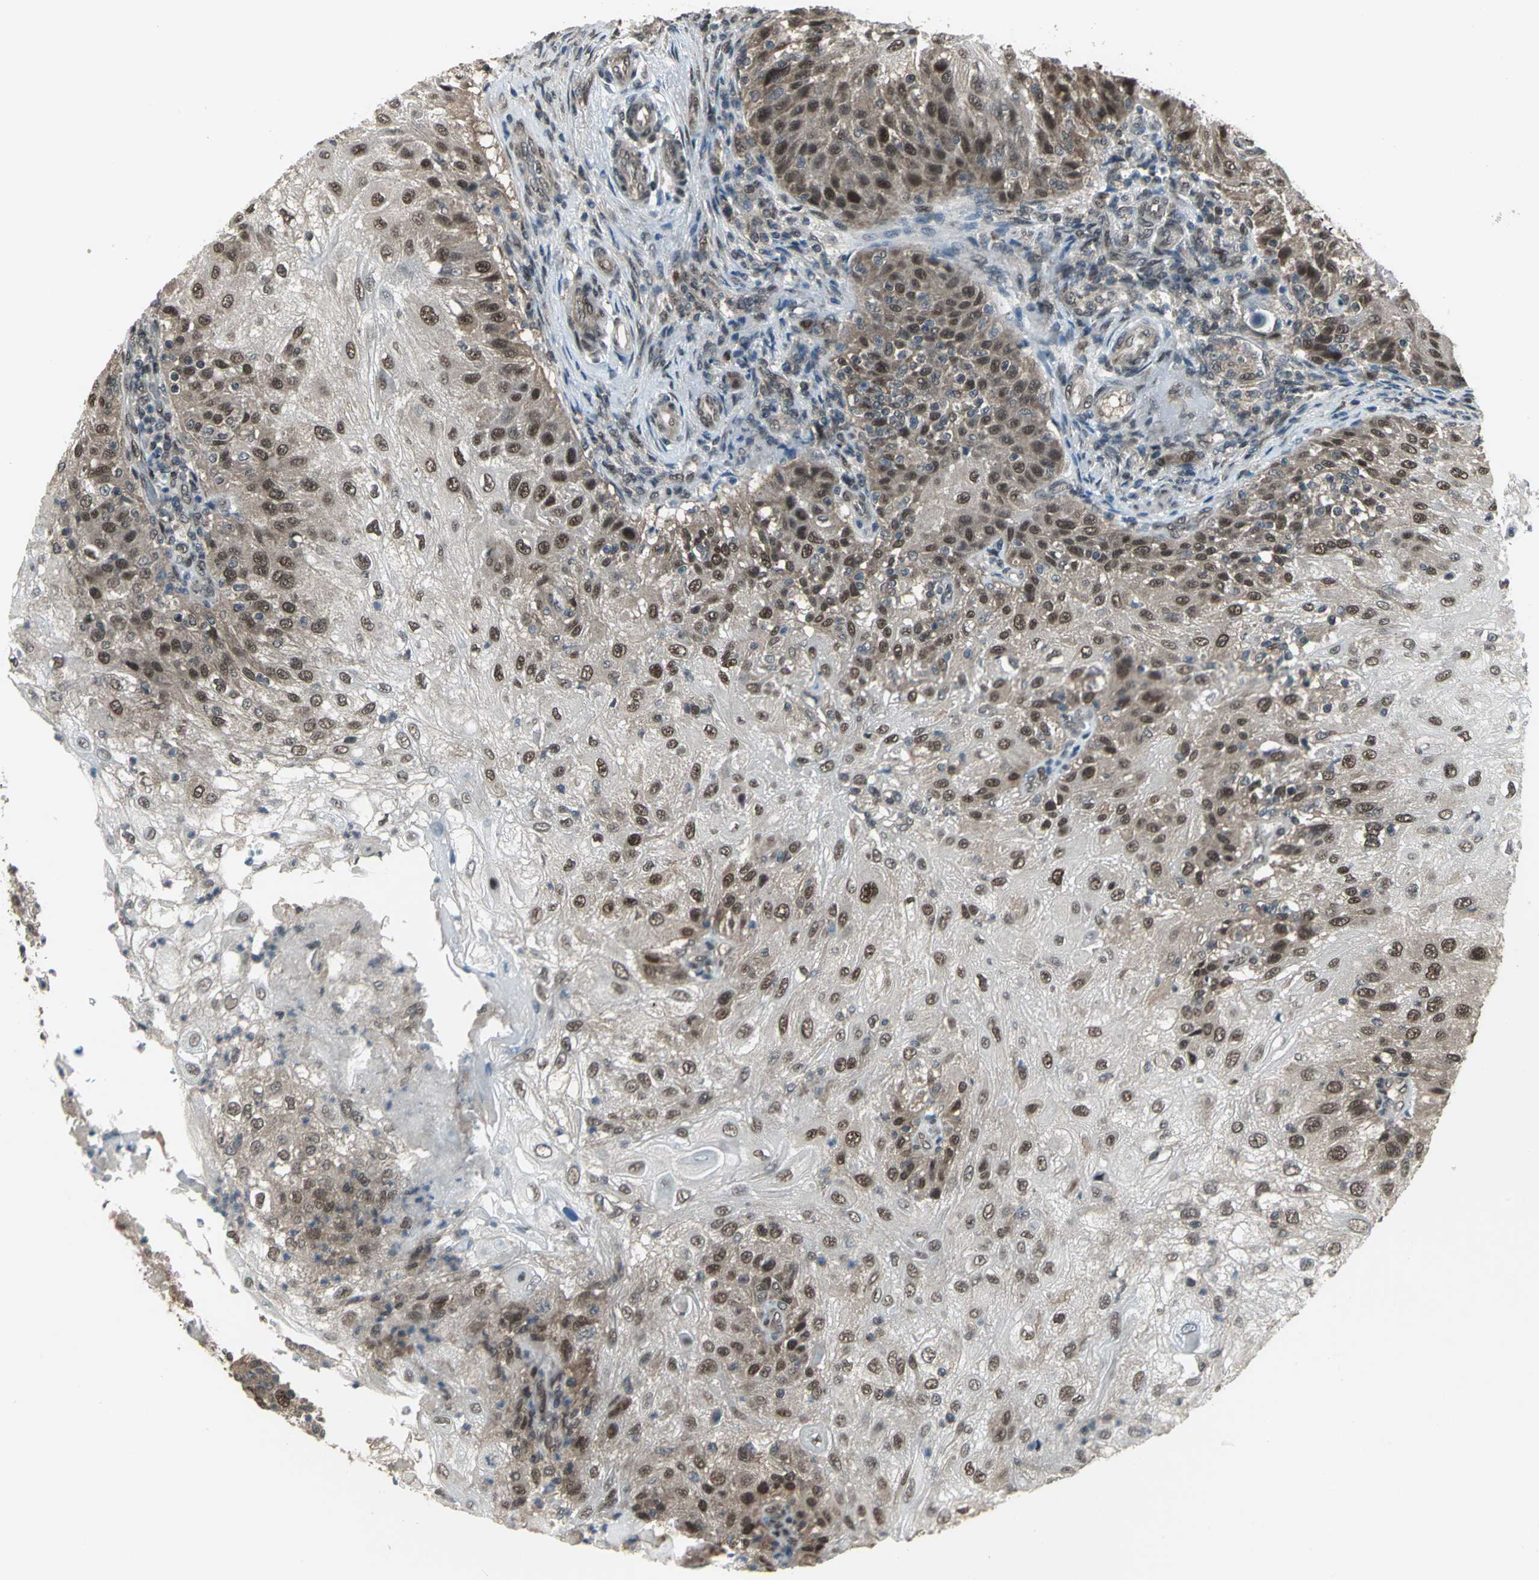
{"staining": {"intensity": "moderate", "quantity": ">75%", "location": "cytoplasmic/membranous,nuclear"}, "tissue": "skin cancer", "cell_type": "Tumor cells", "image_type": "cancer", "snomed": [{"axis": "morphology", "description": "Normal tissue, NOS"}, {"axis": "morphology", "description": "Squamous cell carcinoma, NOS"}, {"axis": "topography", "description": "Skin"}], "caption": "Skin cancer was stained to show a protein in brown. There is medium levels of moderate cytoplasmic/membranous and nuclear positivity in about >75% of tumor cells. The staining was performed using DAB to visualize the protein expression in brown, while the nuclei were stained in blue with hematoxylin (Magnification: 20x).", "gene": "COPS5", "patient": {"sex": "female", "age": 83}}